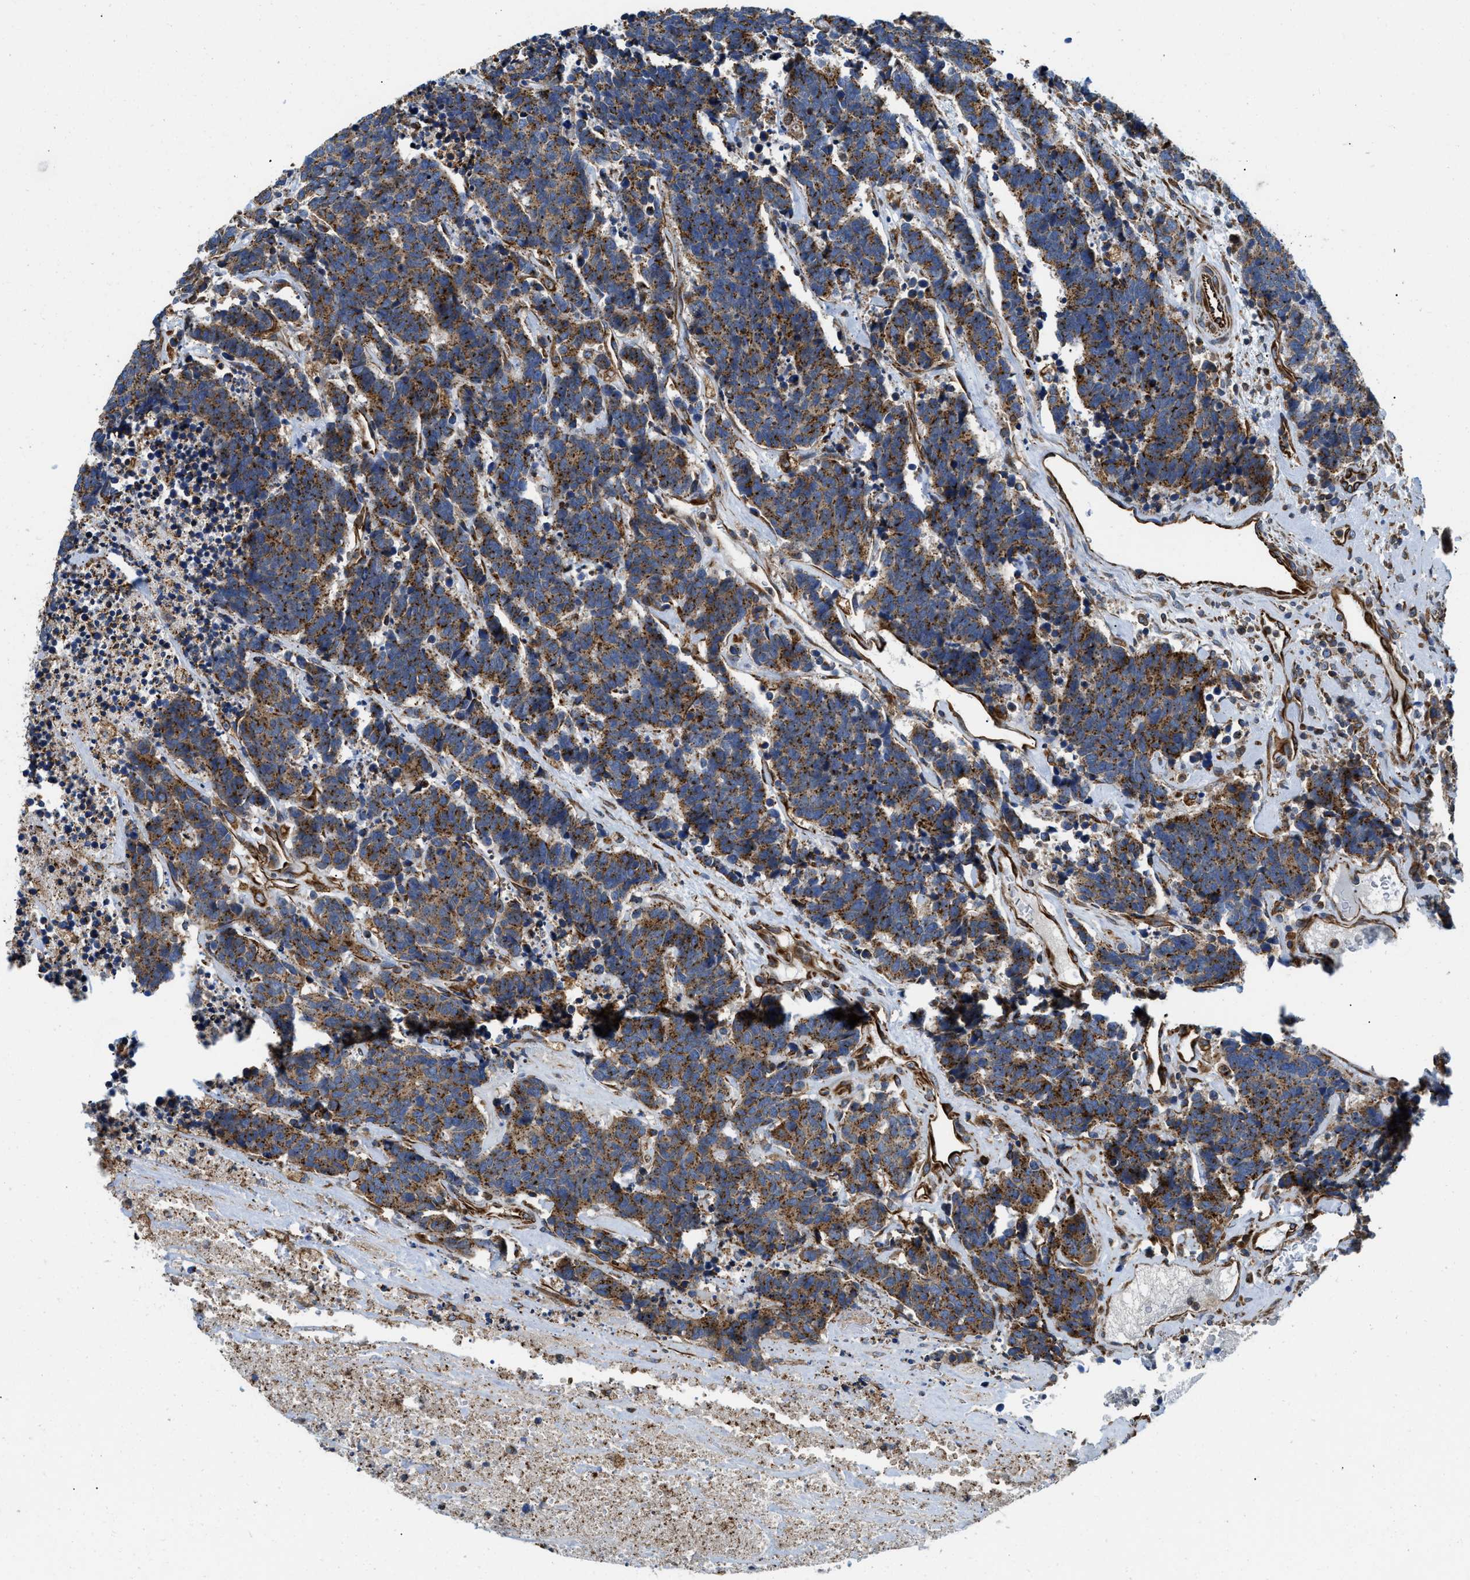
{"staining": {"intensity": "moderate", "quantity": ">75%", "location": "cytoplasmic/membranous"}, "tissue": "carcinoid", "cell_type": "Tumor cells", "image_type": "cancer", "snomed": [{"axis": "morphology", "description": "Carcinoma, NOS"}, {"axis": "morphology", "description": "Carcinoid, malignant, NOS"}, {"axis": "topography", "description": "Urinary bladder"}], "caption": "Protein expression analysis of human carcinoma reveals moderate cytoplasmic/membranous expression in about >75% of tumor cells.", "gene": "HSD17B12", "patient": {"sex": "male", "age": 57}}